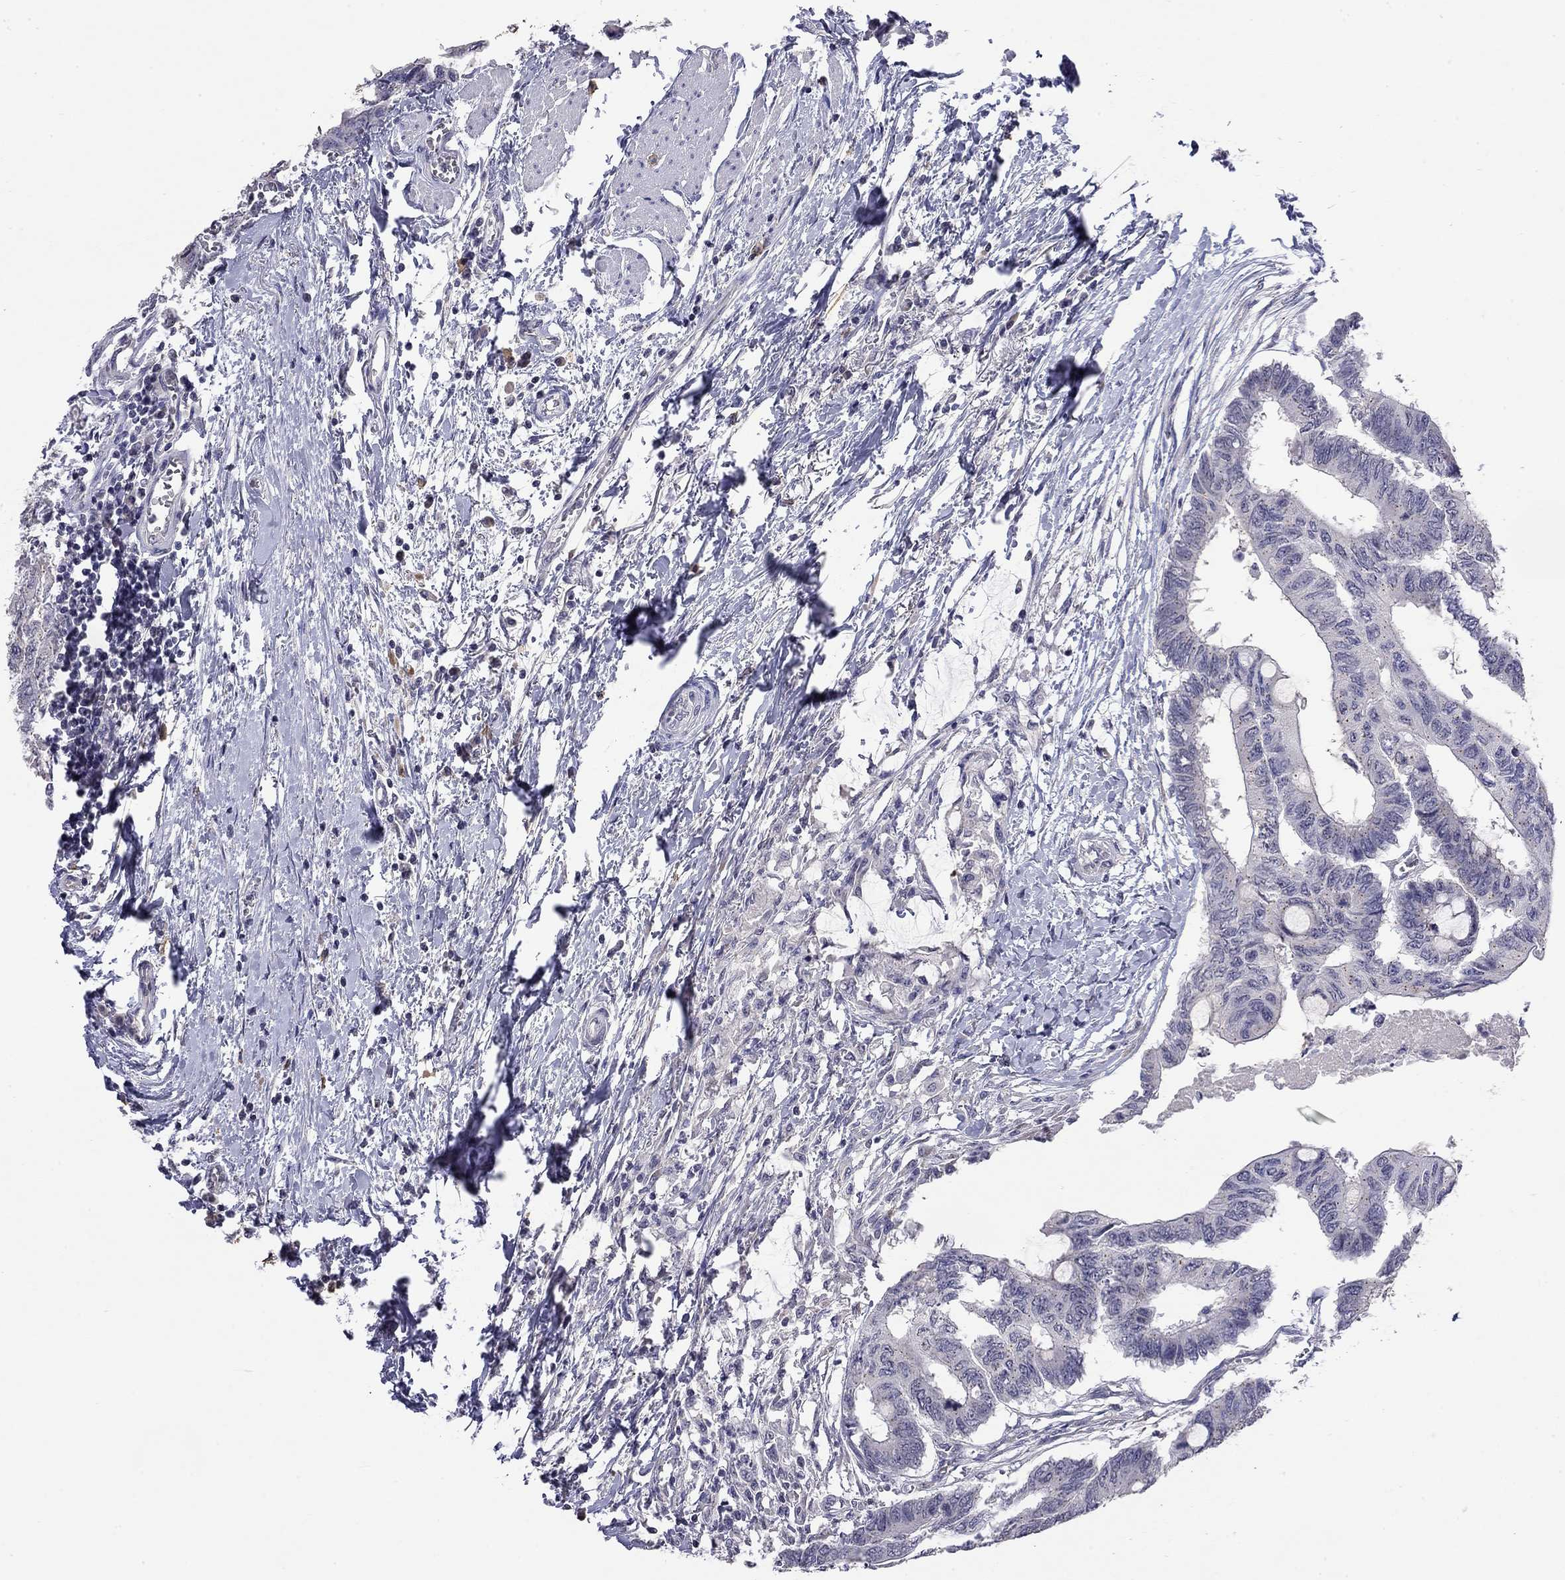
{"staining": {"intensity": "negative", "quantity": "none", "location": "none"}, "tissue": "colorectal cancer", "cell_type": "Tumor cells", "image_type": "cancer", "snomed": [{"axis": "morphology", "description": "Normal tissue, NOS"}, {"axis": "morphology", "description": "Adenocarcinoma, NOS"}, {"axis": "topography", "description": "Rectum"}, {"axis": "topography", "description": "Peripheral nerve tissue"}], "caption": "A micrograph of colorectal cancer stained for a protein demonstrates no brown staining in tumor cells.", "gene": "WNK3", "patient": {"sex": "male", "age": 92}}